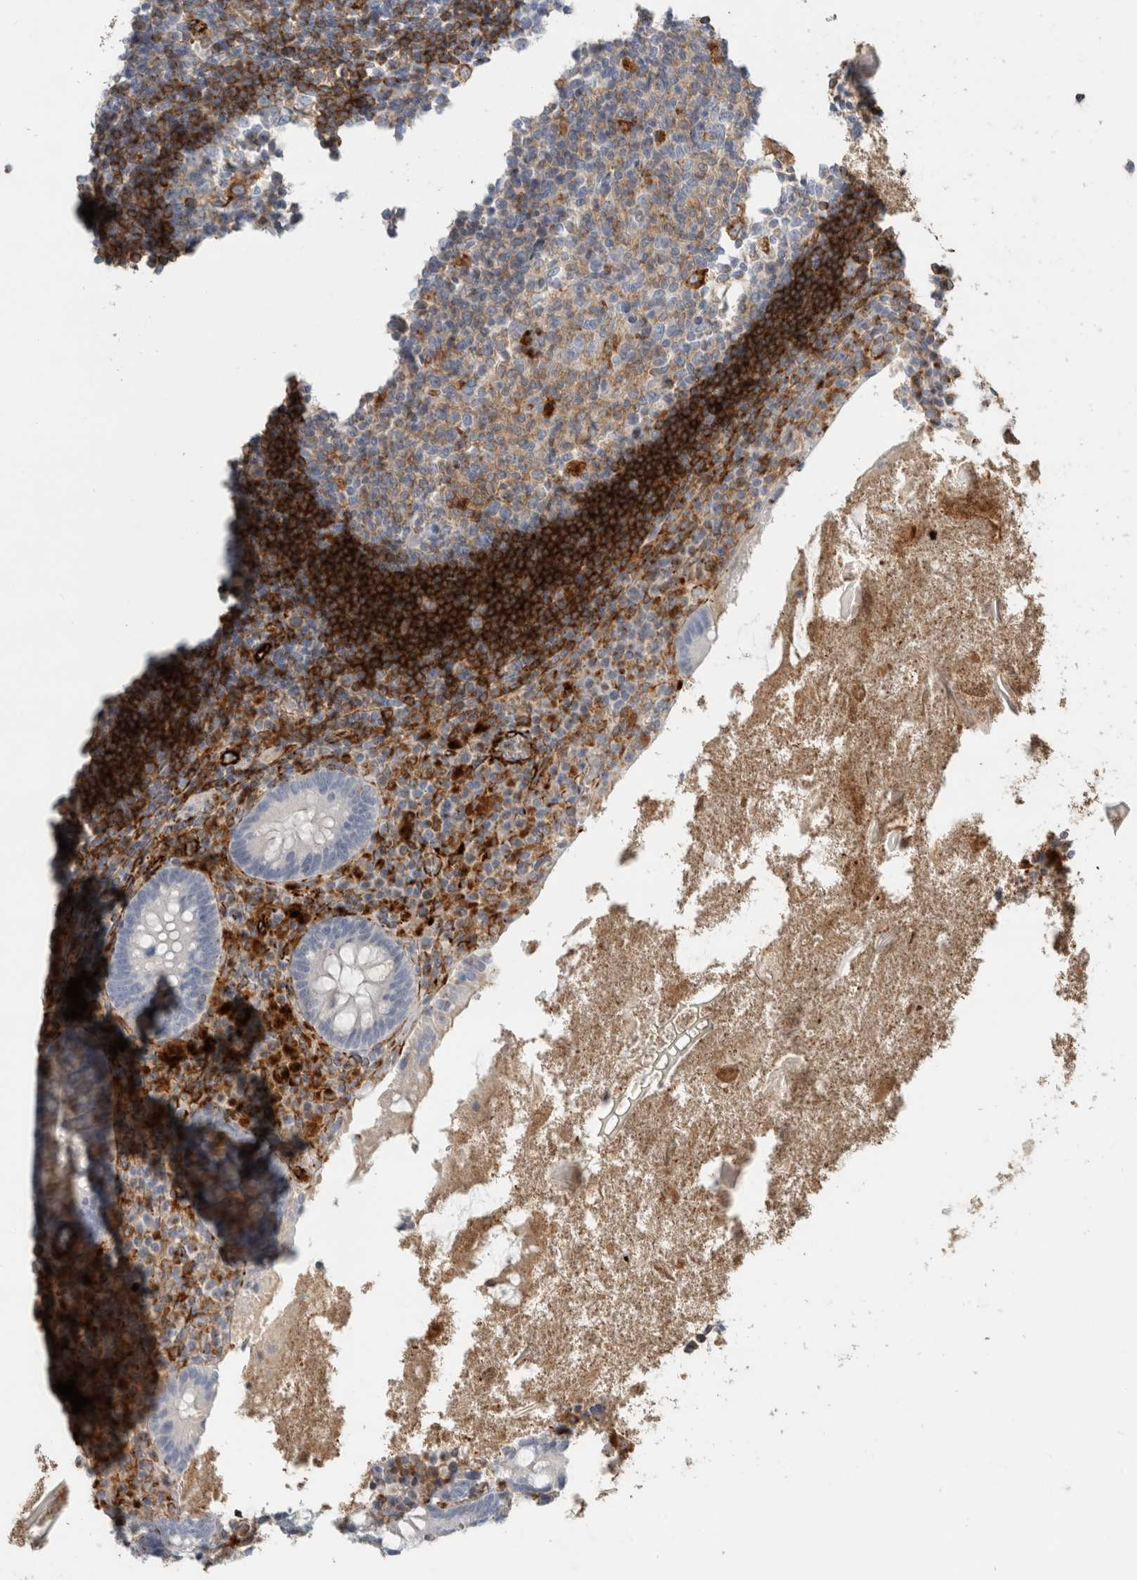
{"staining": {"intensity": "negative", "quantity": "none", "location": "none"}, "tissue": "appendix", "cell_type": "Glandular cells", "image_type": "normal", "snomed": [{"axis": "morphology", "description": "Normal tissue, NOS"}, {"axis": "topography", "description": "Appendix"}], "caption": "High power microscopy photomicrograph of an immunohistochemistry photomicrograph of normal appendix, revealing no significant expression in glandular cells.", "gene": "LY86", "patient": {"sex": "female", "age": 17}}